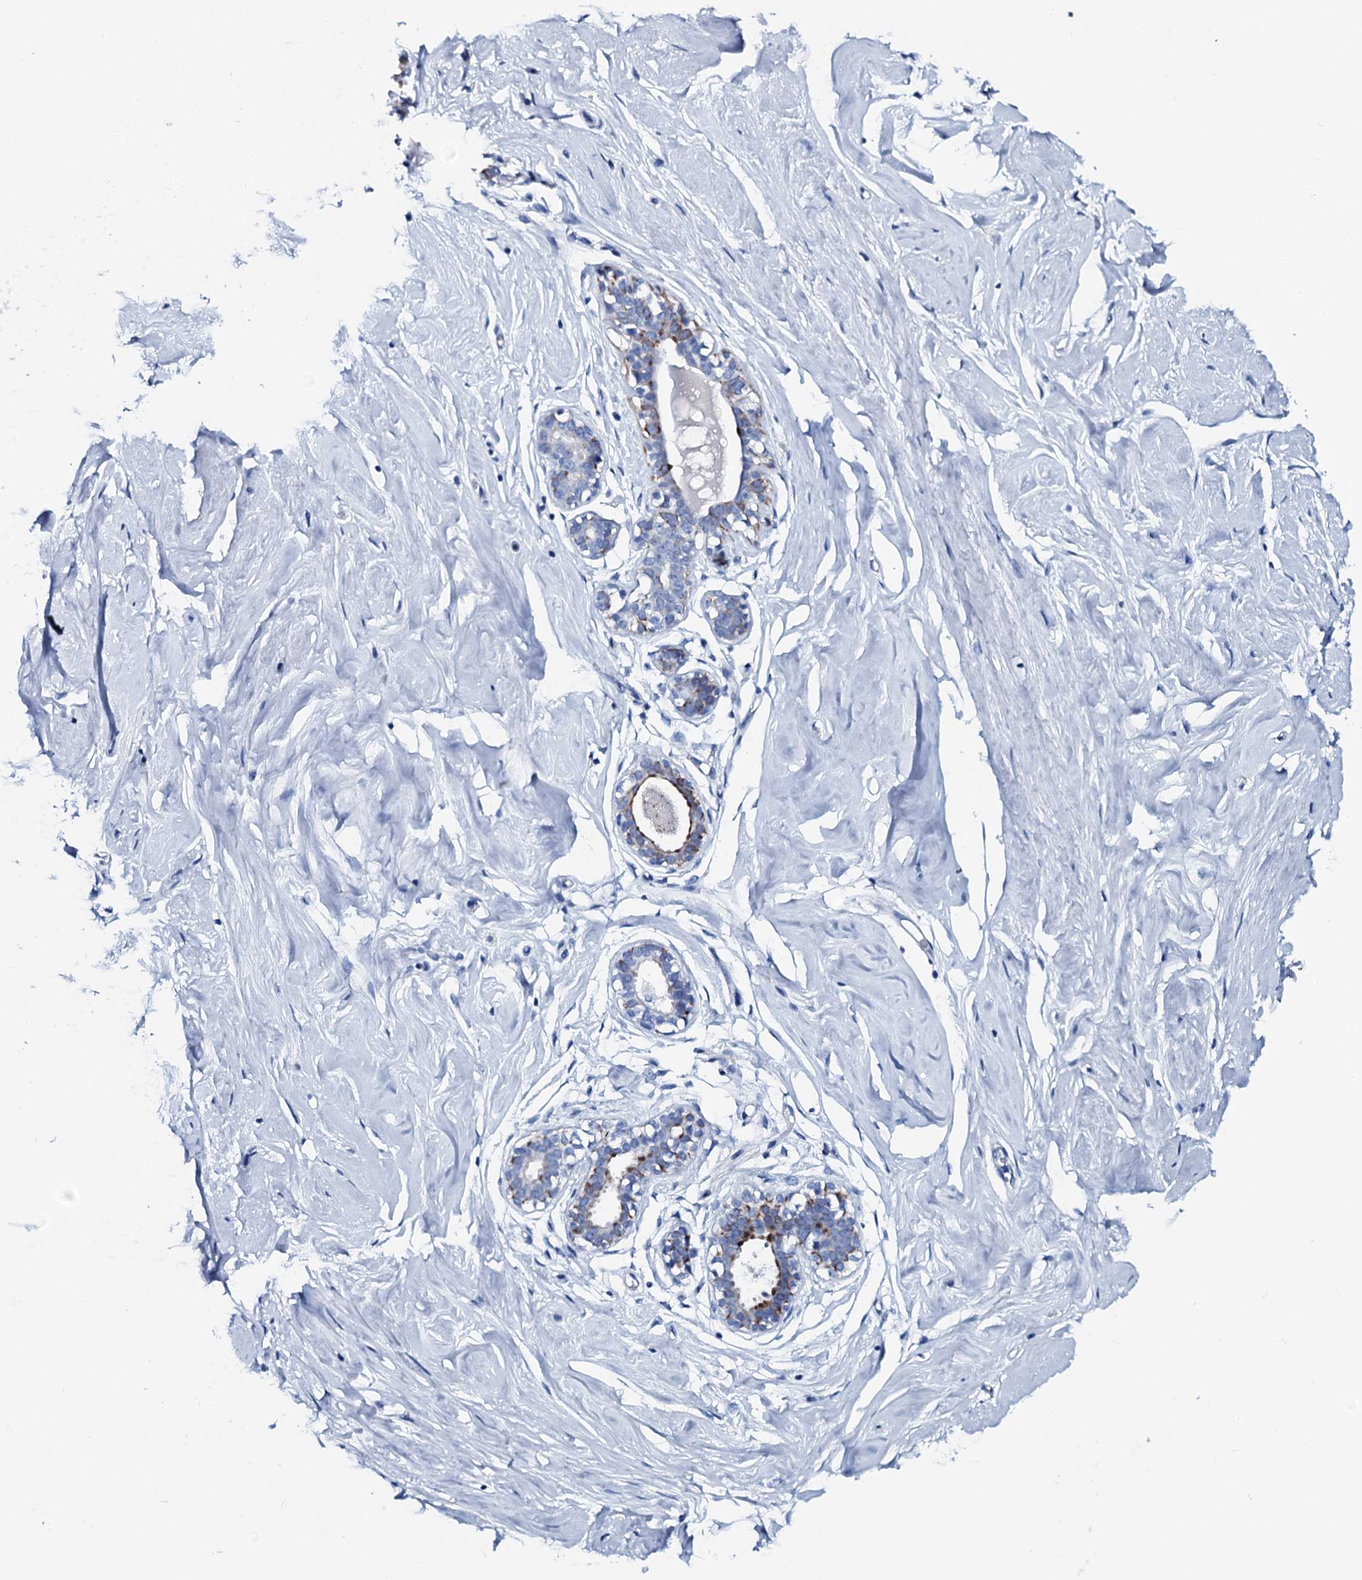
{"staining": {"intensity": "negative", "quantity": "none", "location": "none"}, "tissue": "breast", "cell_type": "Adipocytes", "image_type": "normal", "snomed": [{"axis": "morphology", "description": "Normal tissue, NOS"}, {"axis": "morphology", "description": "Adenoma, NOS"}, {"axis": "topography", "description": "Breast"}], "caption": "Protein analysis of benign breast reveals no significant positivity in adipocytes.", "gene": "GYS2", "patient": {"sex": "female", "age": 23}}